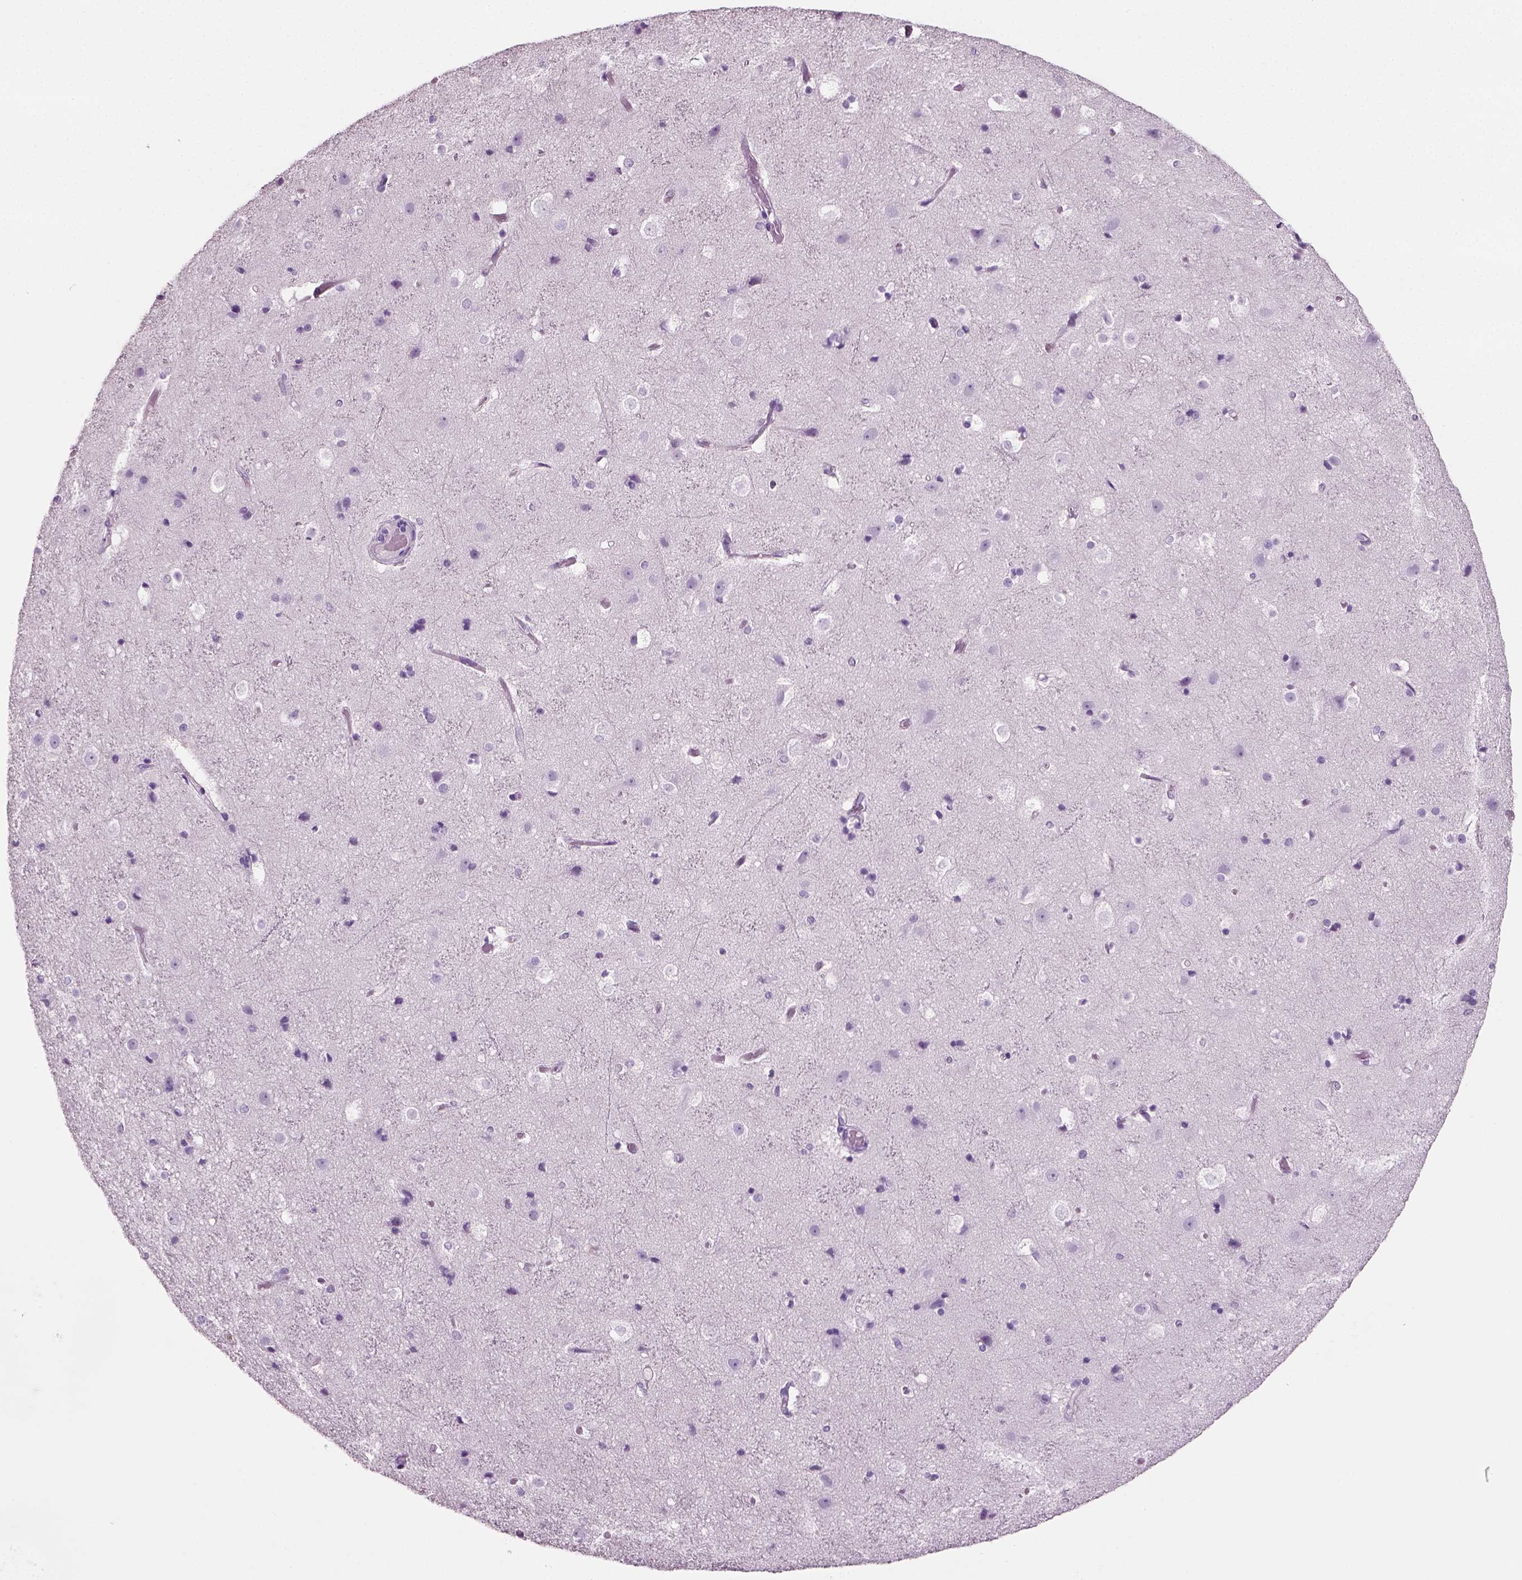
{"staining": {"intensity": "negative", "quantity": "none", "location": "none"}, "tissue": "cerebral cortex", "cell_type": "Endothelial cells", "image_type": "normal", "snomed": [{"axis": "morphology", "description": "Normal tissue, NOS"}, {"axis": "topography", "description": "Cerebral cortex"}], "caption": "Immunohistochemistry (IHC) of normal human cerebral cortex displays no expression in endothelial cells.", "gene": "CD109", "patient": {"sex": "female", "age": 52}}